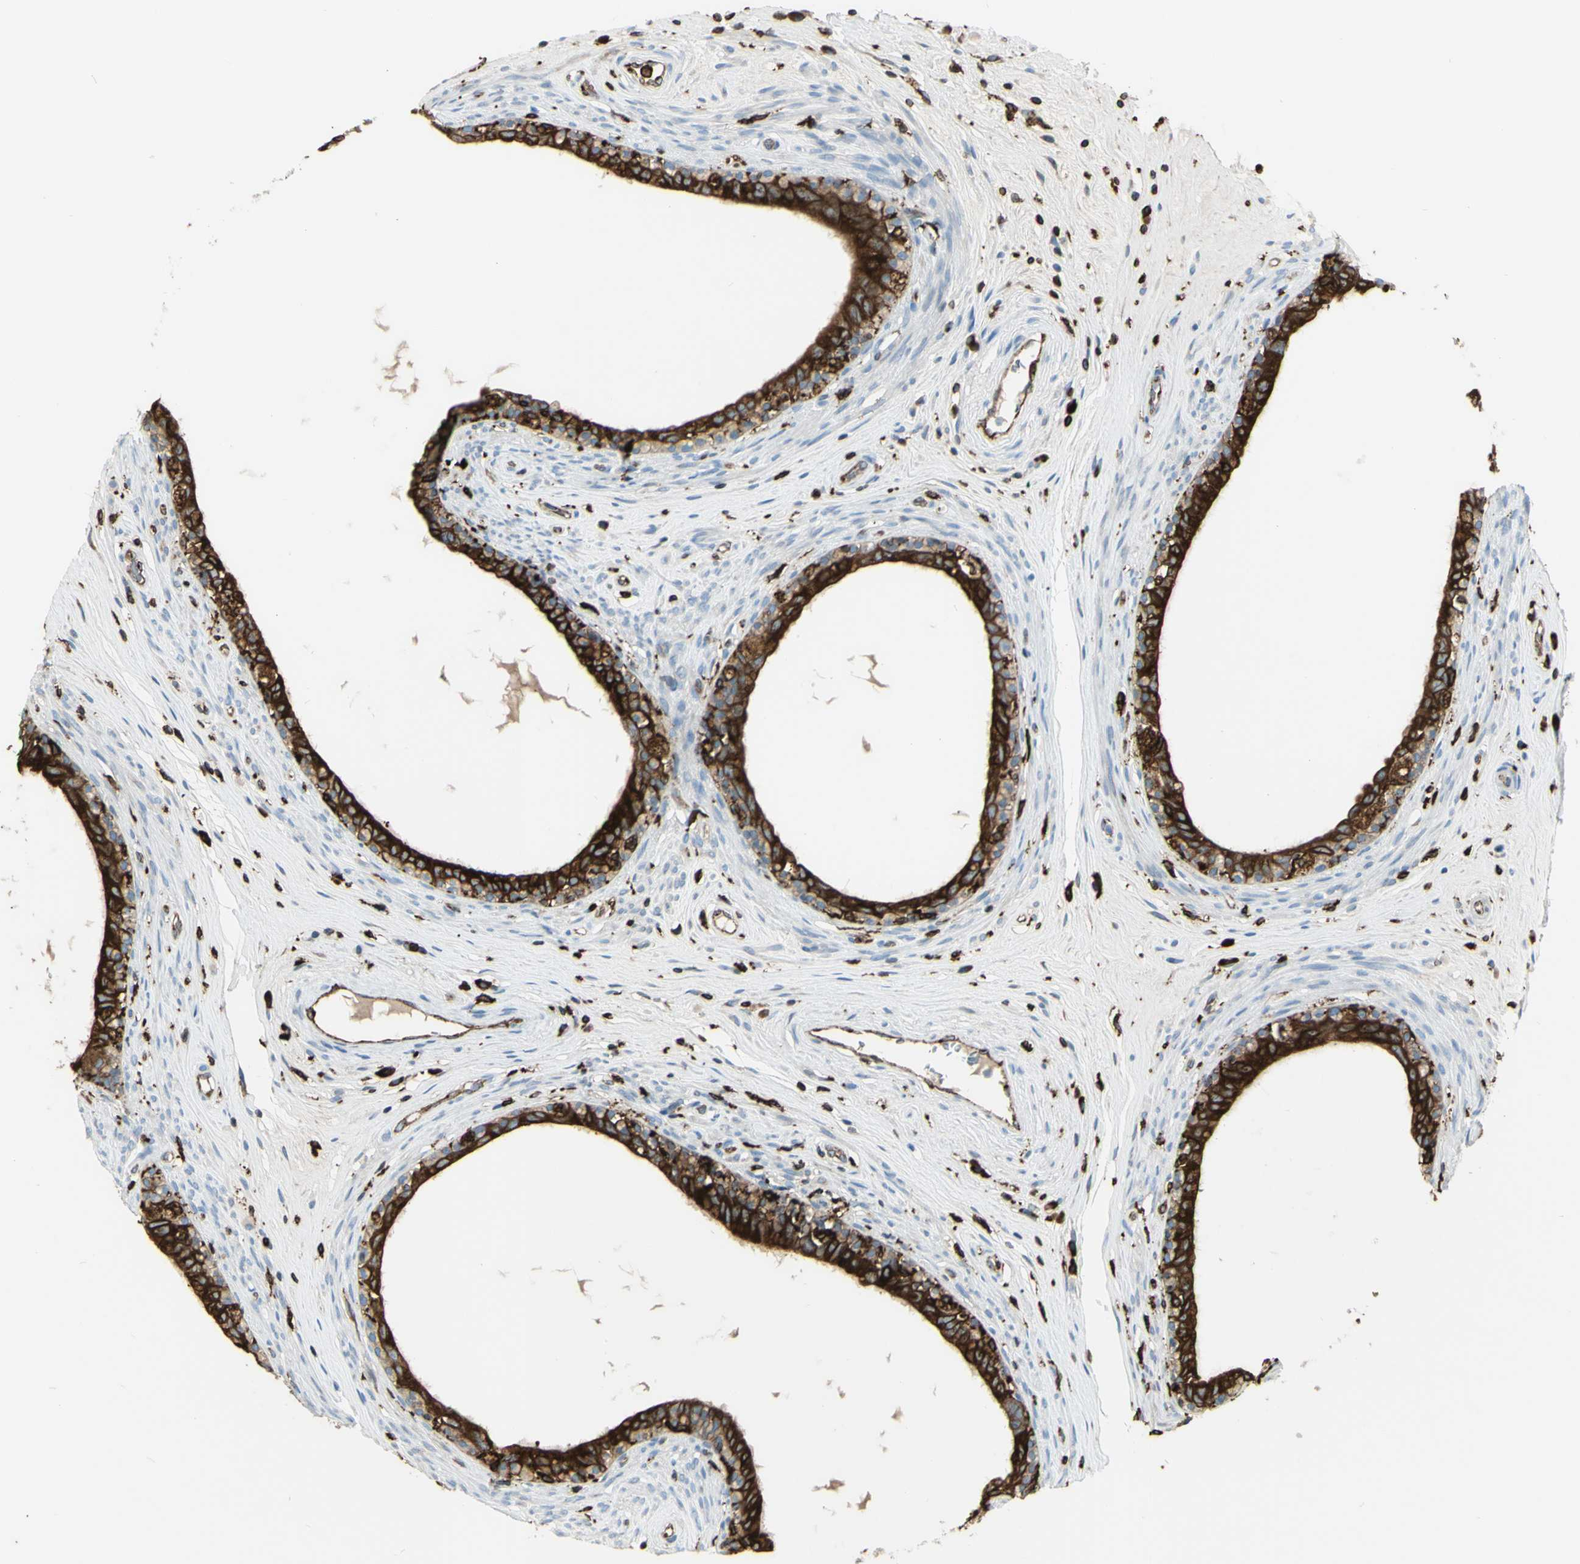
{"staining": {"intensity": "strong", "quantity": ">75%", "location": "cytoplasmic/membranous"}, "tissue": "epididymis", "cell_type": "Glandular cells", "image_type": "normal", "snomed": [{"axis": "morphology", "description": "Normal tissue, NOS"}, {"axis": "morphology", "description": "Inflammation, NOS"}, {"axis": "topography", "description": "Epididymis"}], "caption": "Protein expression analysis of benign human epididymis reveals strong cytoplasmic/membranous positivity in approximately >75% of glandular cells.", "gene": "CD74", "patient": {"sex": "male", "age": 84}}